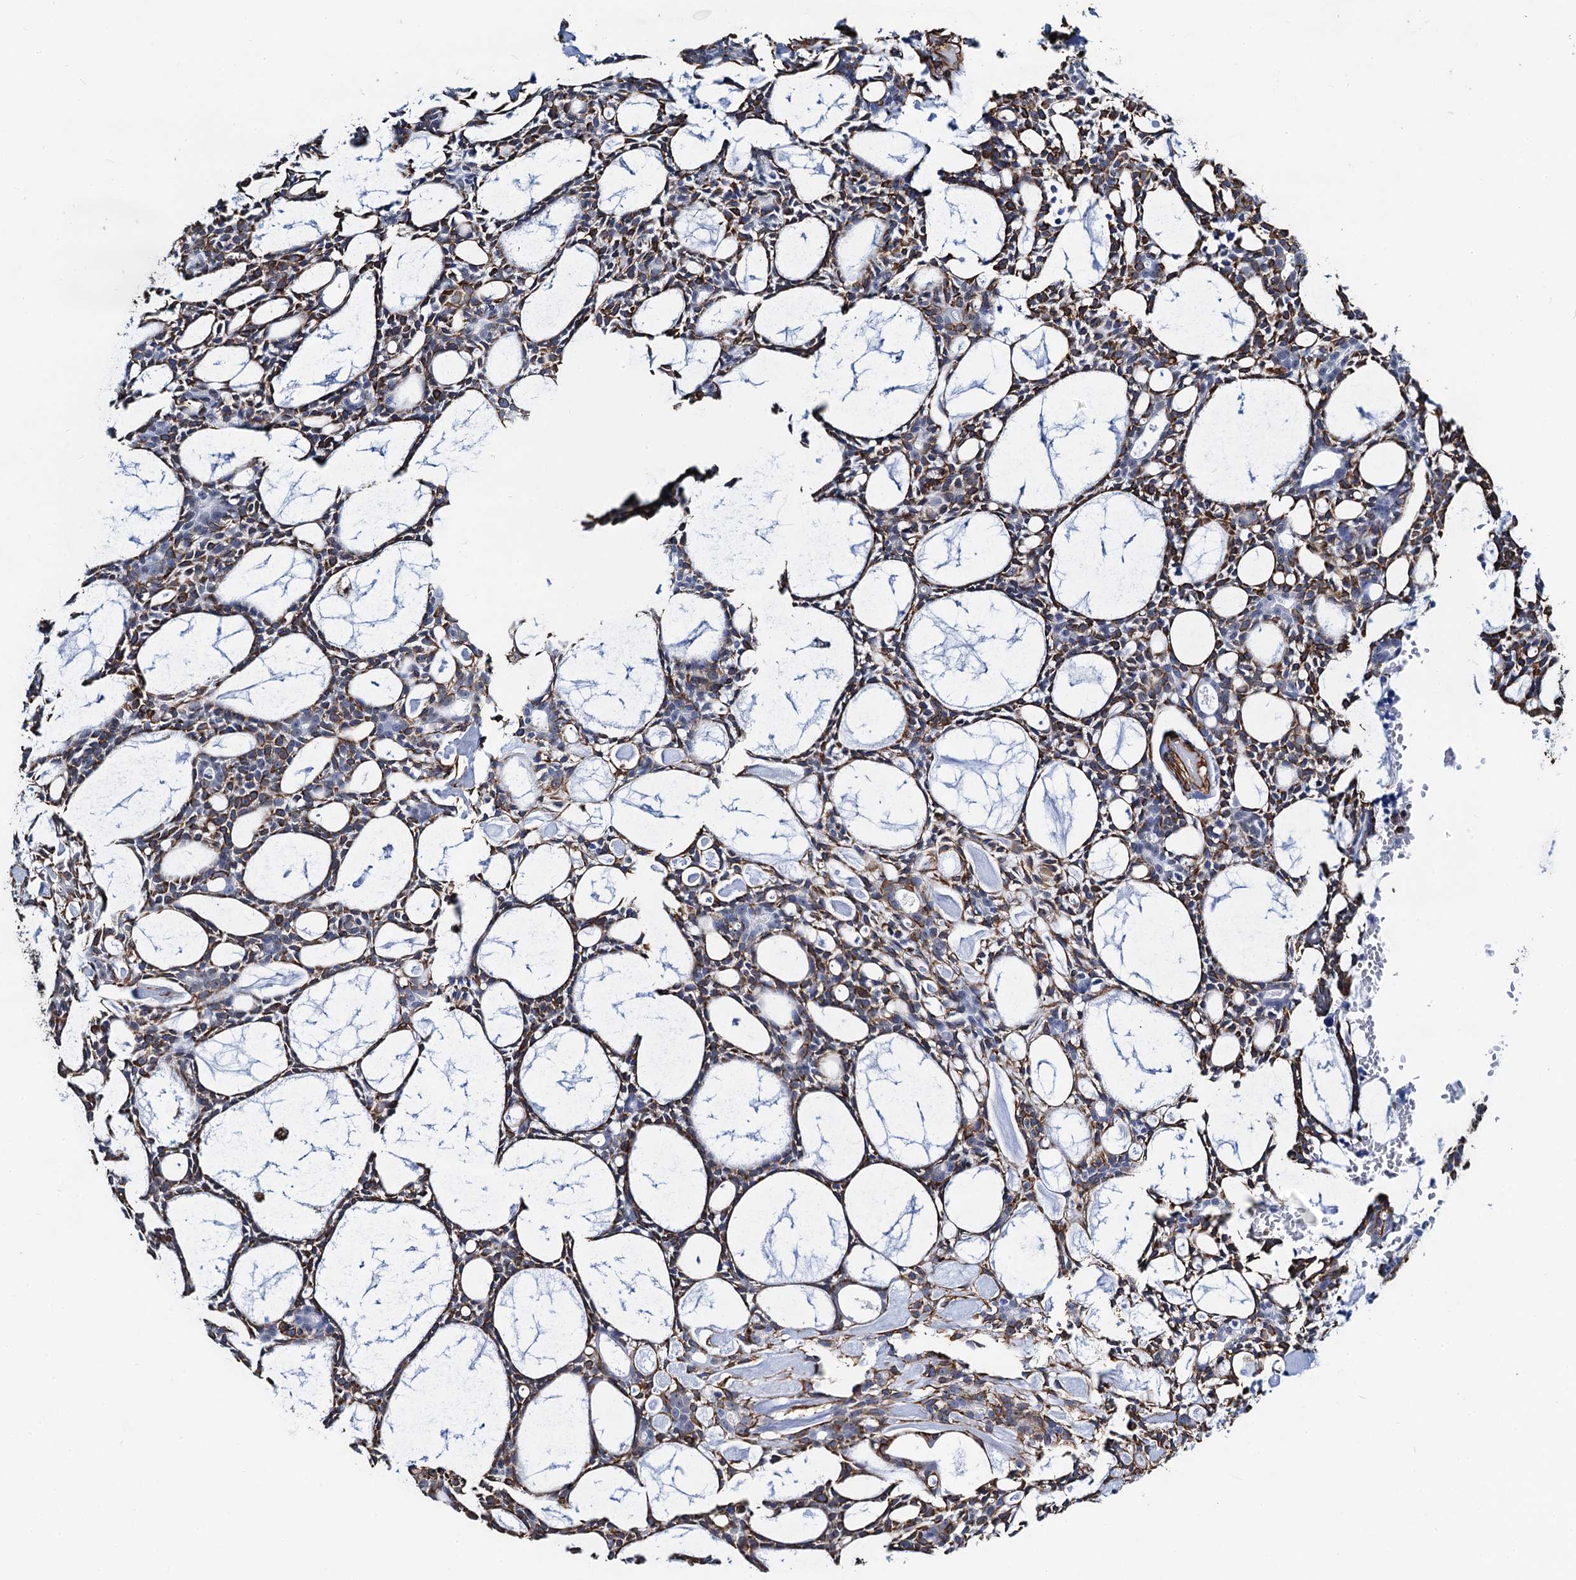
{"staining": {"intensity": "moderate", "quantity": ">75%", "location": "cytoplasmic/membranous"}, "tissue": "head and neck cancer", "cell_type": "Tumor cells", "image_type": "cancer", "snomed": [{"axis": "morphology", "description": "Adenocarcinoma, NOS"}, {"axis": "topography", "description": "Salivary gland"}, {"axis": "topography", "description": "Head-Neck"}], "caption": "The image reveals a brown stain indicating the presence of a protein in the cytoplasmic/membranous of tumor cells in head and neck cancer (adenocarcinoma).", "gene": "PGM2", "patient": {"sex": "male", "age": 55}}